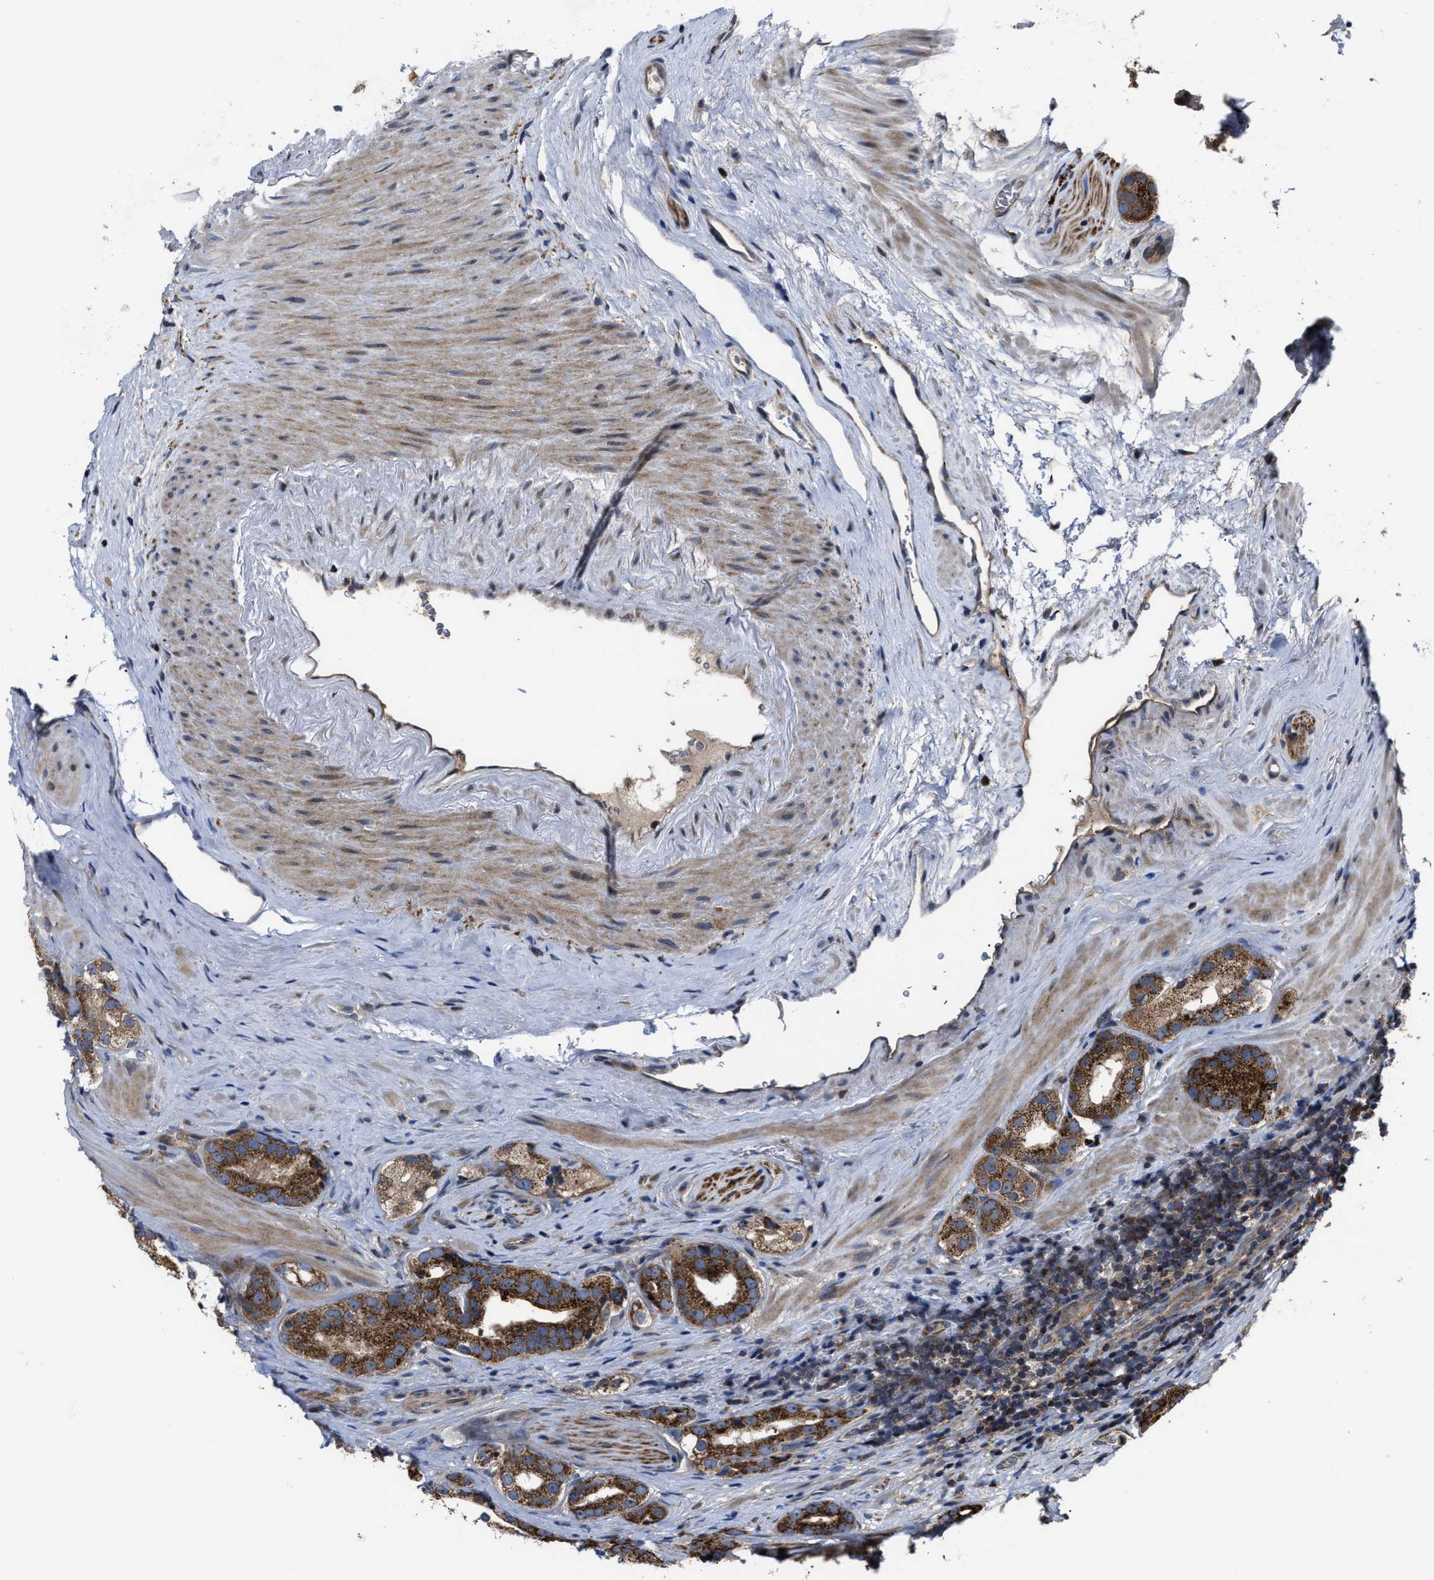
{"staining": {"intensity": "strong", "quantity": ">75%", "location": "cytoplasmic/membranous"}, "tissue": "prostate cancer", "cell_type": "Tumor cells", "image_type": "cancer", "snomed": [{"axis": "morphology", "description": "Adenocarcinoma, High grade"}, {"axis": "topography", "description": "Prostate"}], "caption": "Prostate cancer stained with IHC shows strong cytoplasmic/membranous staining in about >75% of tumor cells.", "gene": "PASK", "patient": {"sex": "male", "age": 63}}